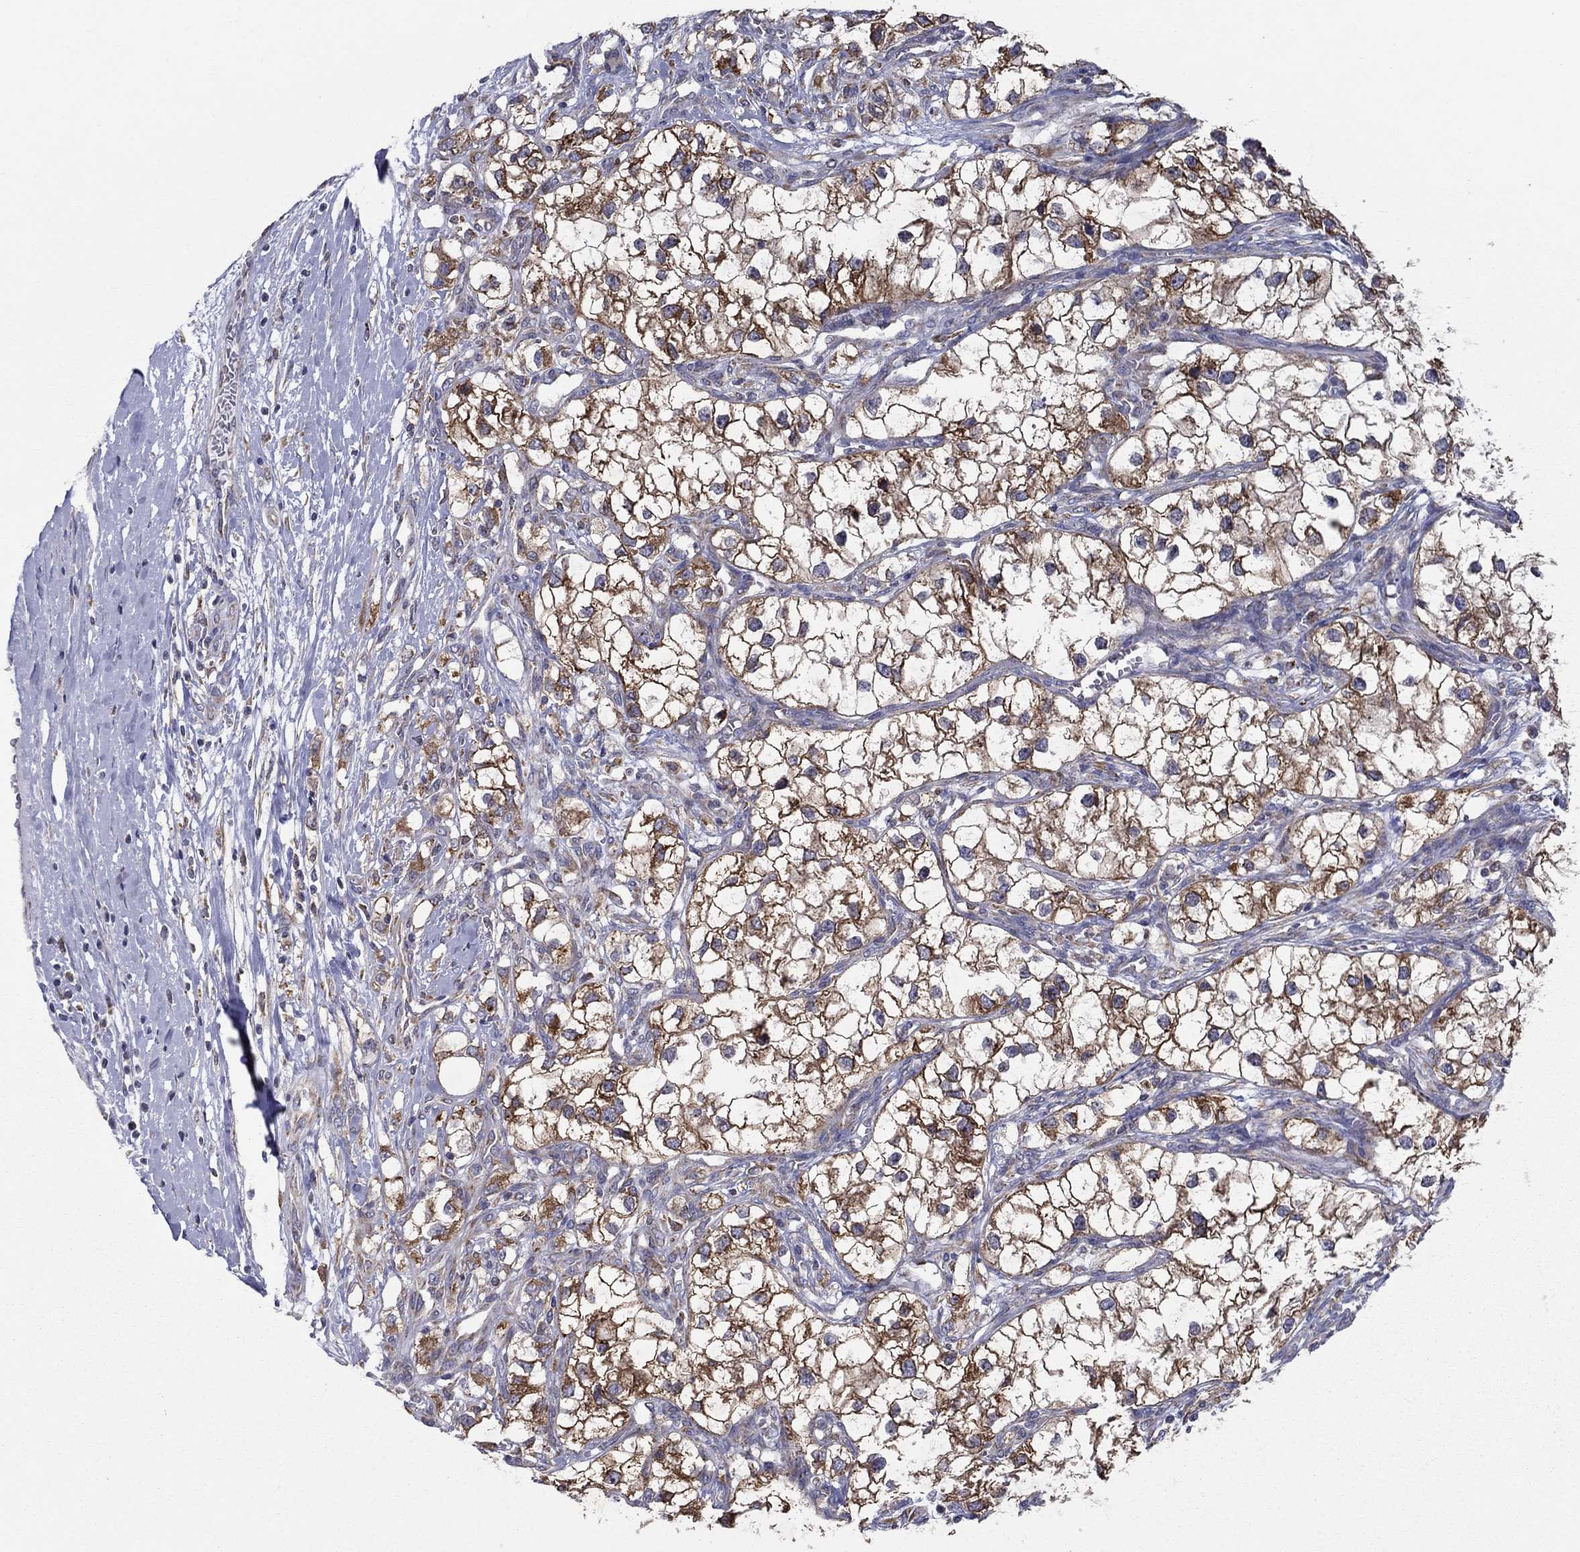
{"staining": {"intensity": "strong", "quantity": ">75%", "location": "cytoplasmic/membranous"}, "tissue": "renal cancer", "cell_type": "Tumor cells", "image_type": "cancer", "snomed": [{"axis": "morphology", "description": "Adenocarcinoma, NOS"}, {"axis": "topography", "description": "Kidney"}], "caption": "A brown stain labels strong cytoplasmic/membranous expression of a protein in renal adenocarcinoma tumor cells.", "gene": "PRDX4", "patient": {"sex": "male", "age": 59}}